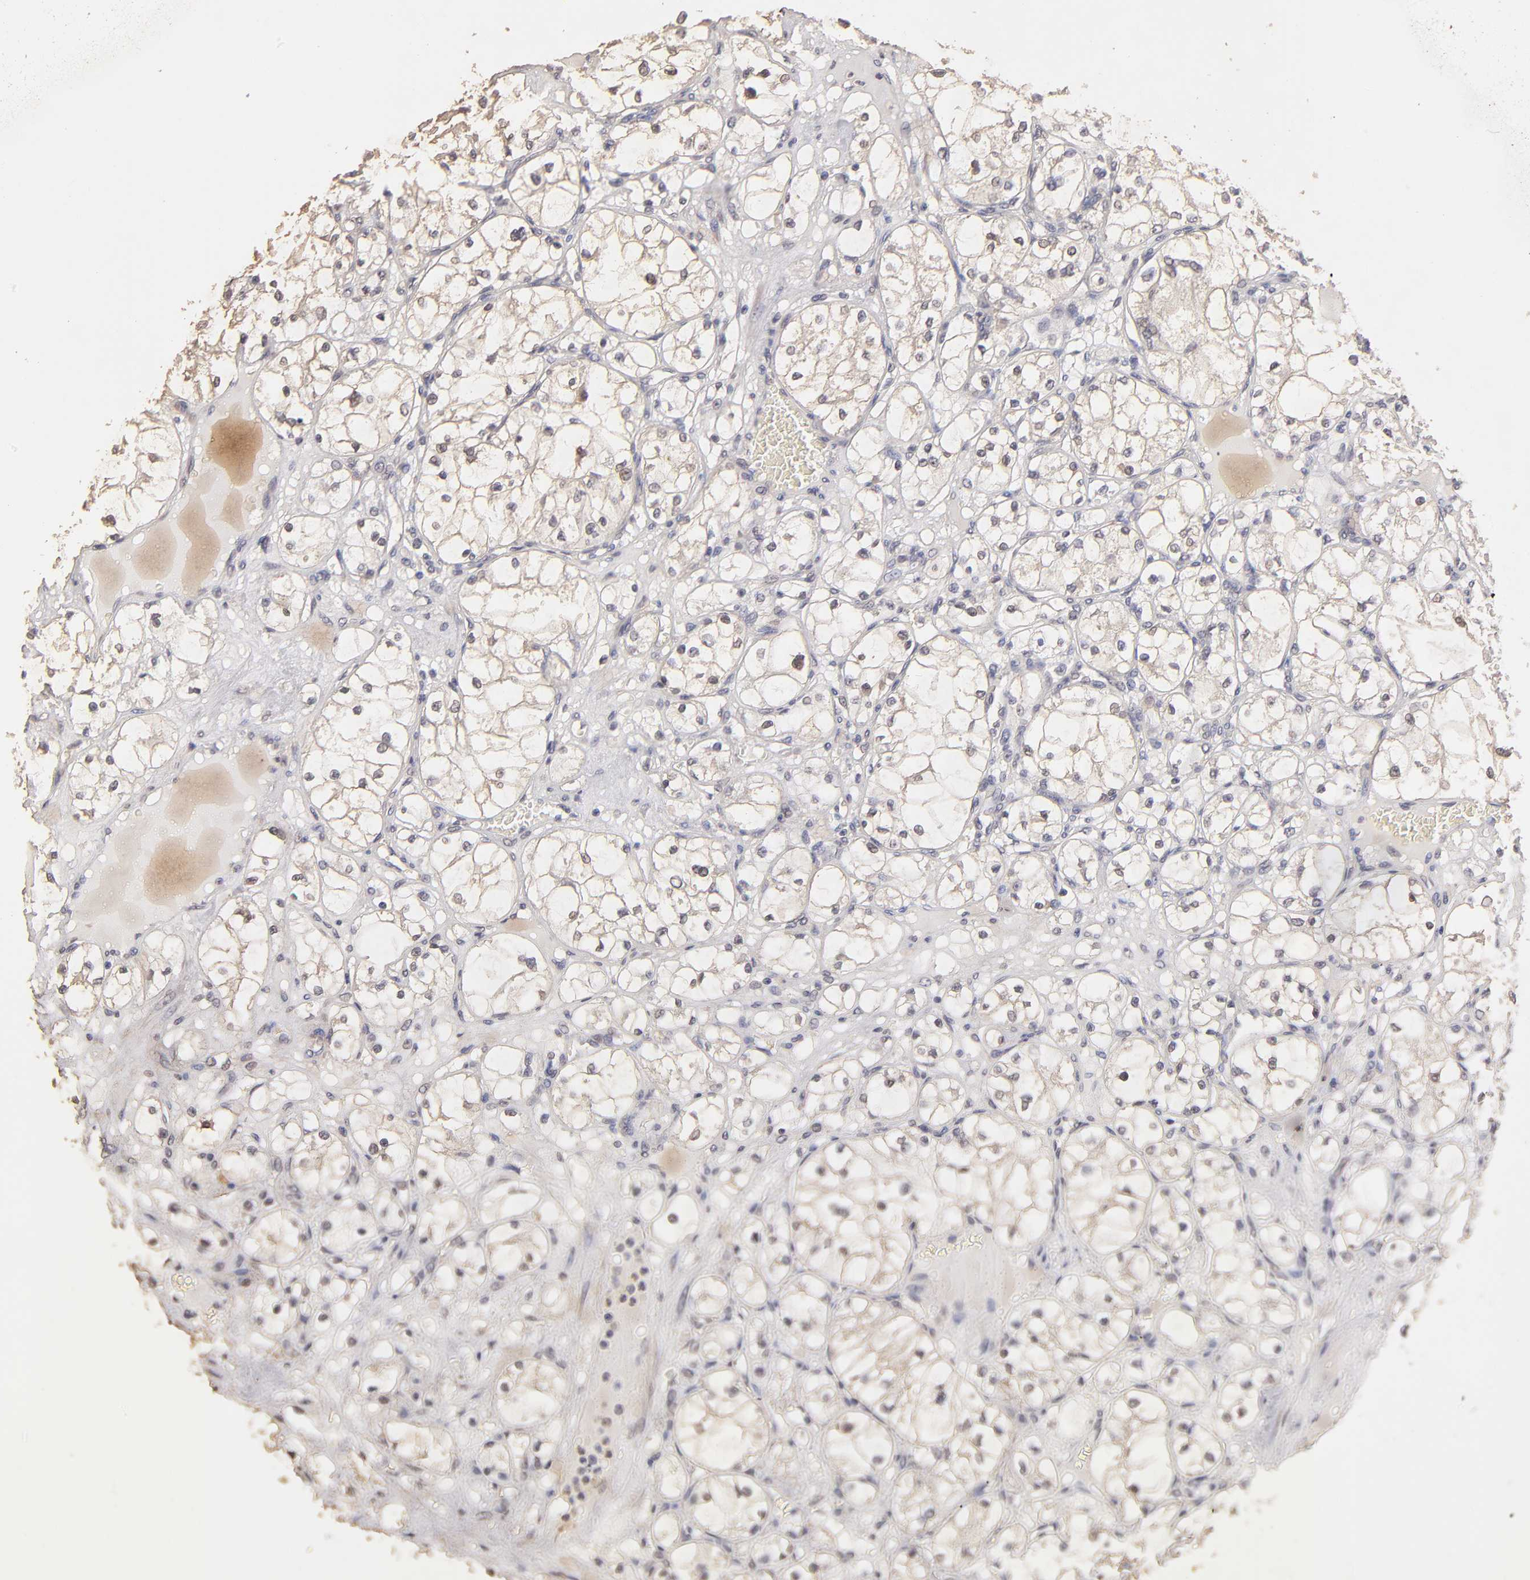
{"staining": {"intensity": "negative", "quantity": "none", "location": "none"}, "tissue": "renal cancer", "cell_type": "Tumor cells", "image_type": "cancer", "snomed": [{"axis": "morphology", "description": "Adenocarcinoma, NOS"}, {"axis": "topography", "description": "Kidney"}], "caption": "The histopathology image demonstrates no significant positivity in tumor cells of renal adenocarcinoma.", "gene": "OPHN1", "patient": {"sex": "male", "age": 61}}